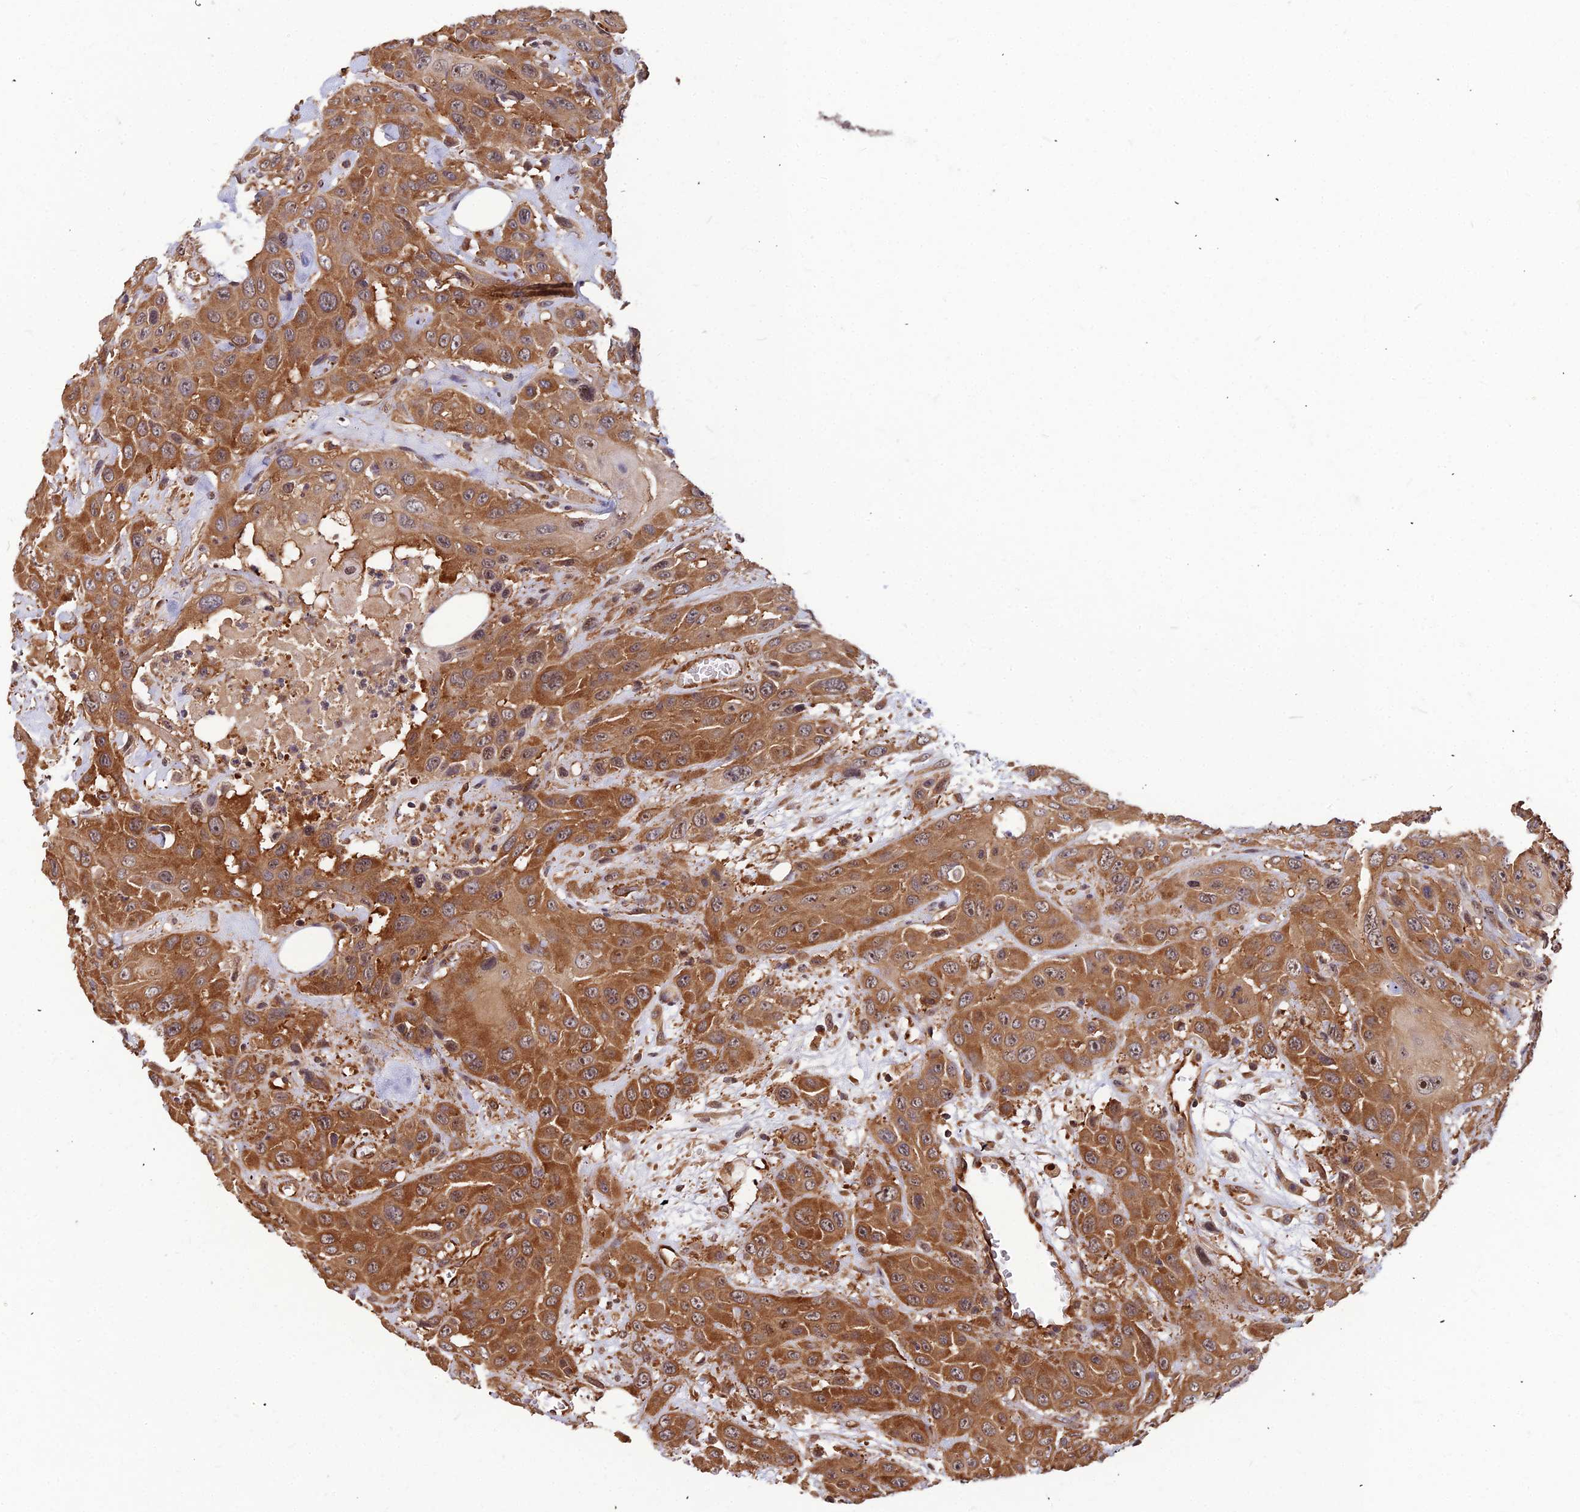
{"staining": {"intensity": "strong", "quantity": ">75%", "location": "cytoplasmic/membranous"}, "tissue": "head and neck cancer", "cell_type": "Tumor cells", "image_type": "cancer", "snomed": [{"axis": "morphology", "description": "Squamous cell carcinoma, NOS"}, {"axis": "topography", "description": "Head-Neck"}], "caption": "Squamous cell carcinoma (head and neck) stained with DAB (3,3'-diaminobenzidine) immunohistochemistry (IHC) reveals high levels of strong cytoplasmic/membranous staining in about >75% of tumor cells.", "gene": "ZNF467", "patient": {"sex": "male", "age": 81}}